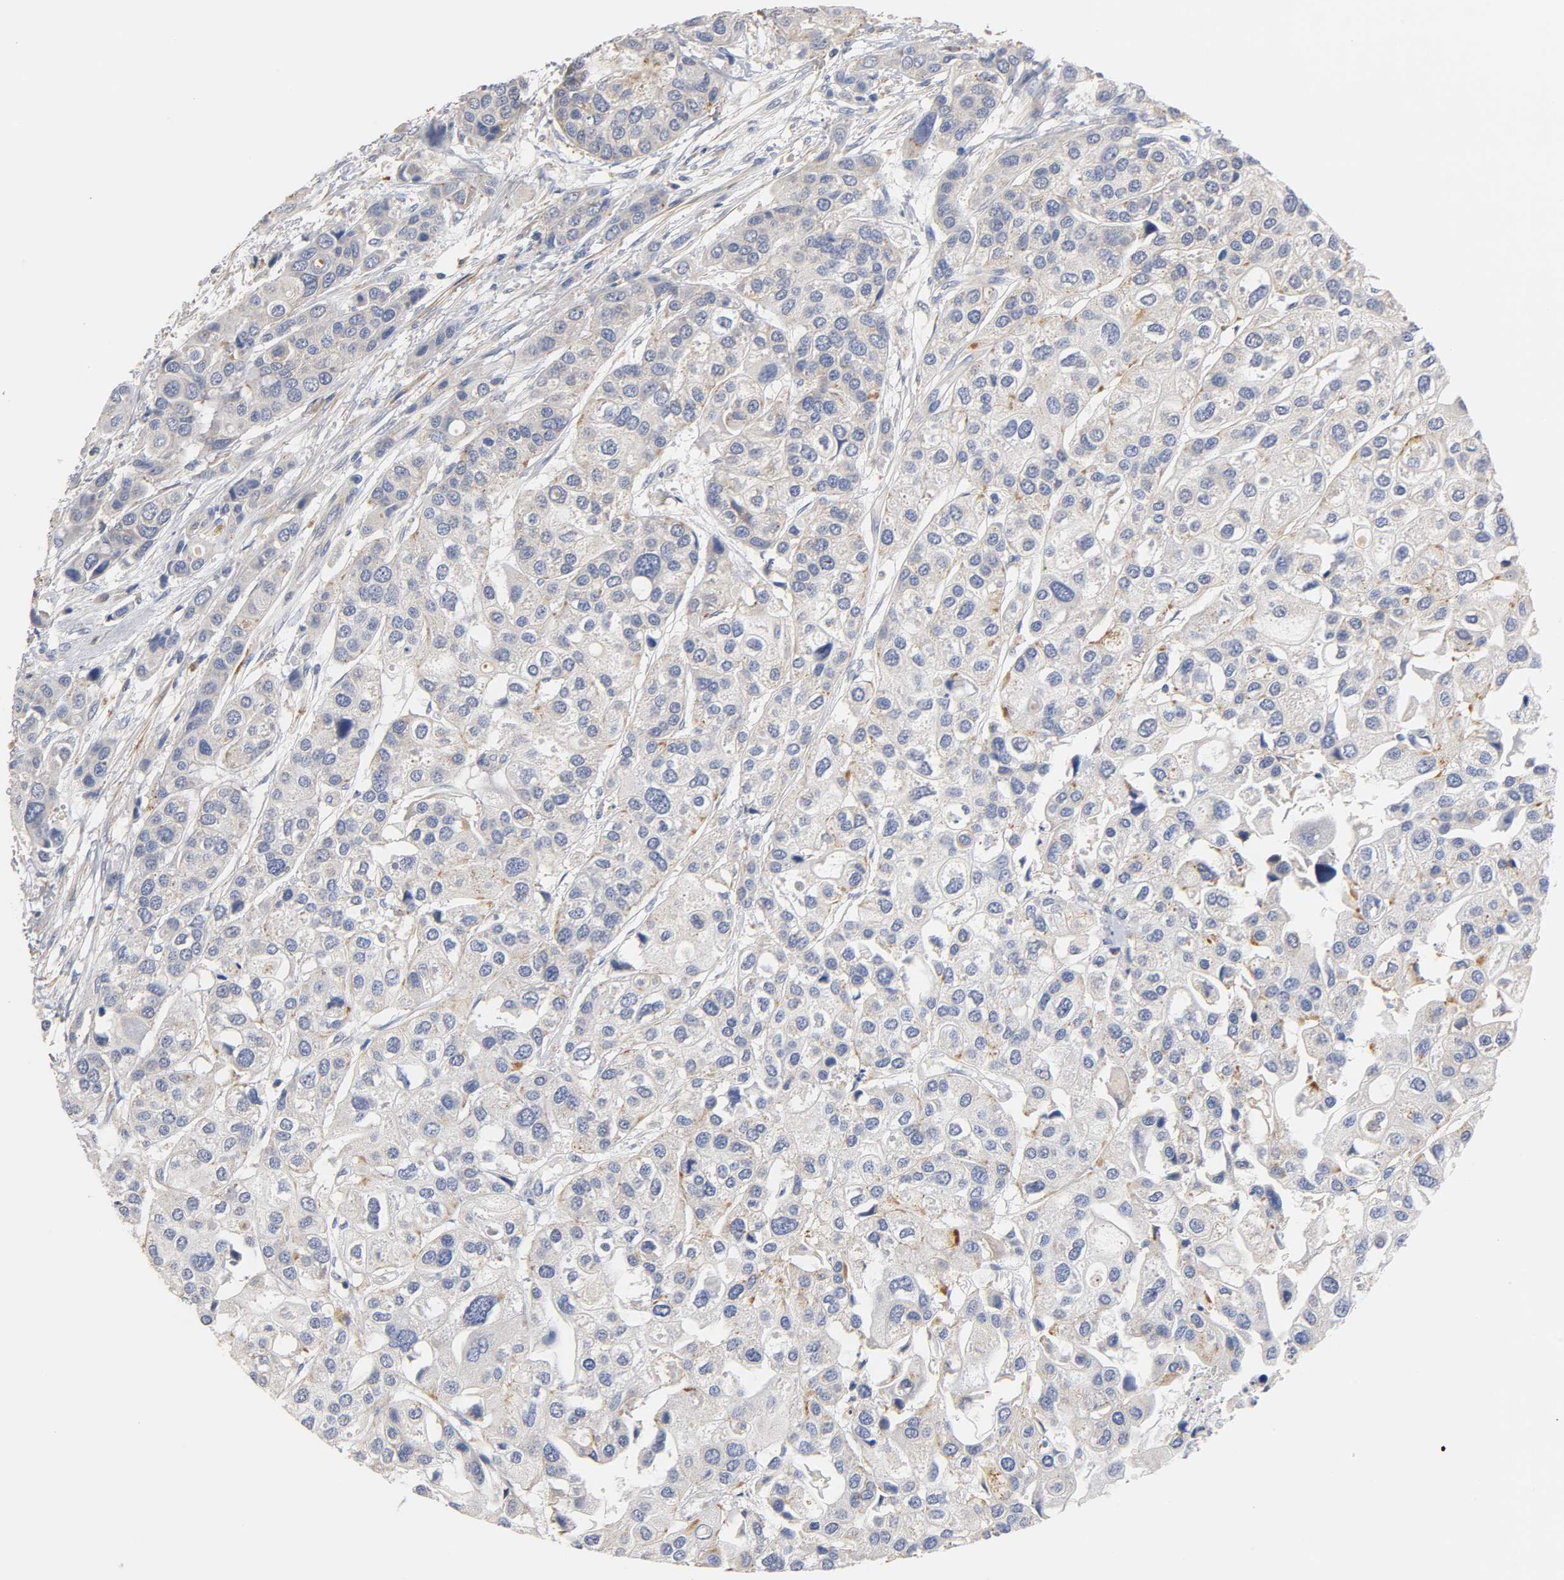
{"staining": {"intensity": "negative", "quantity": "none", "location": "none"}, "tissue": "urothelial cancer", "cell_type": "Tumor cells", "image_type": "cancer", "snomed": [{"axis": "morphology", "description": "Urothelial carcinoma, High grade"}, {"axis": "topography", "description": "Urinary bladder"}], "caption": "This is an immunohistochemistry photomicrograph of human high-grade urothelial carcinoma. There is no expression in tumor cells.", "gene": "SEMA5A", "patient": {"sex": "female", "age": 64}}